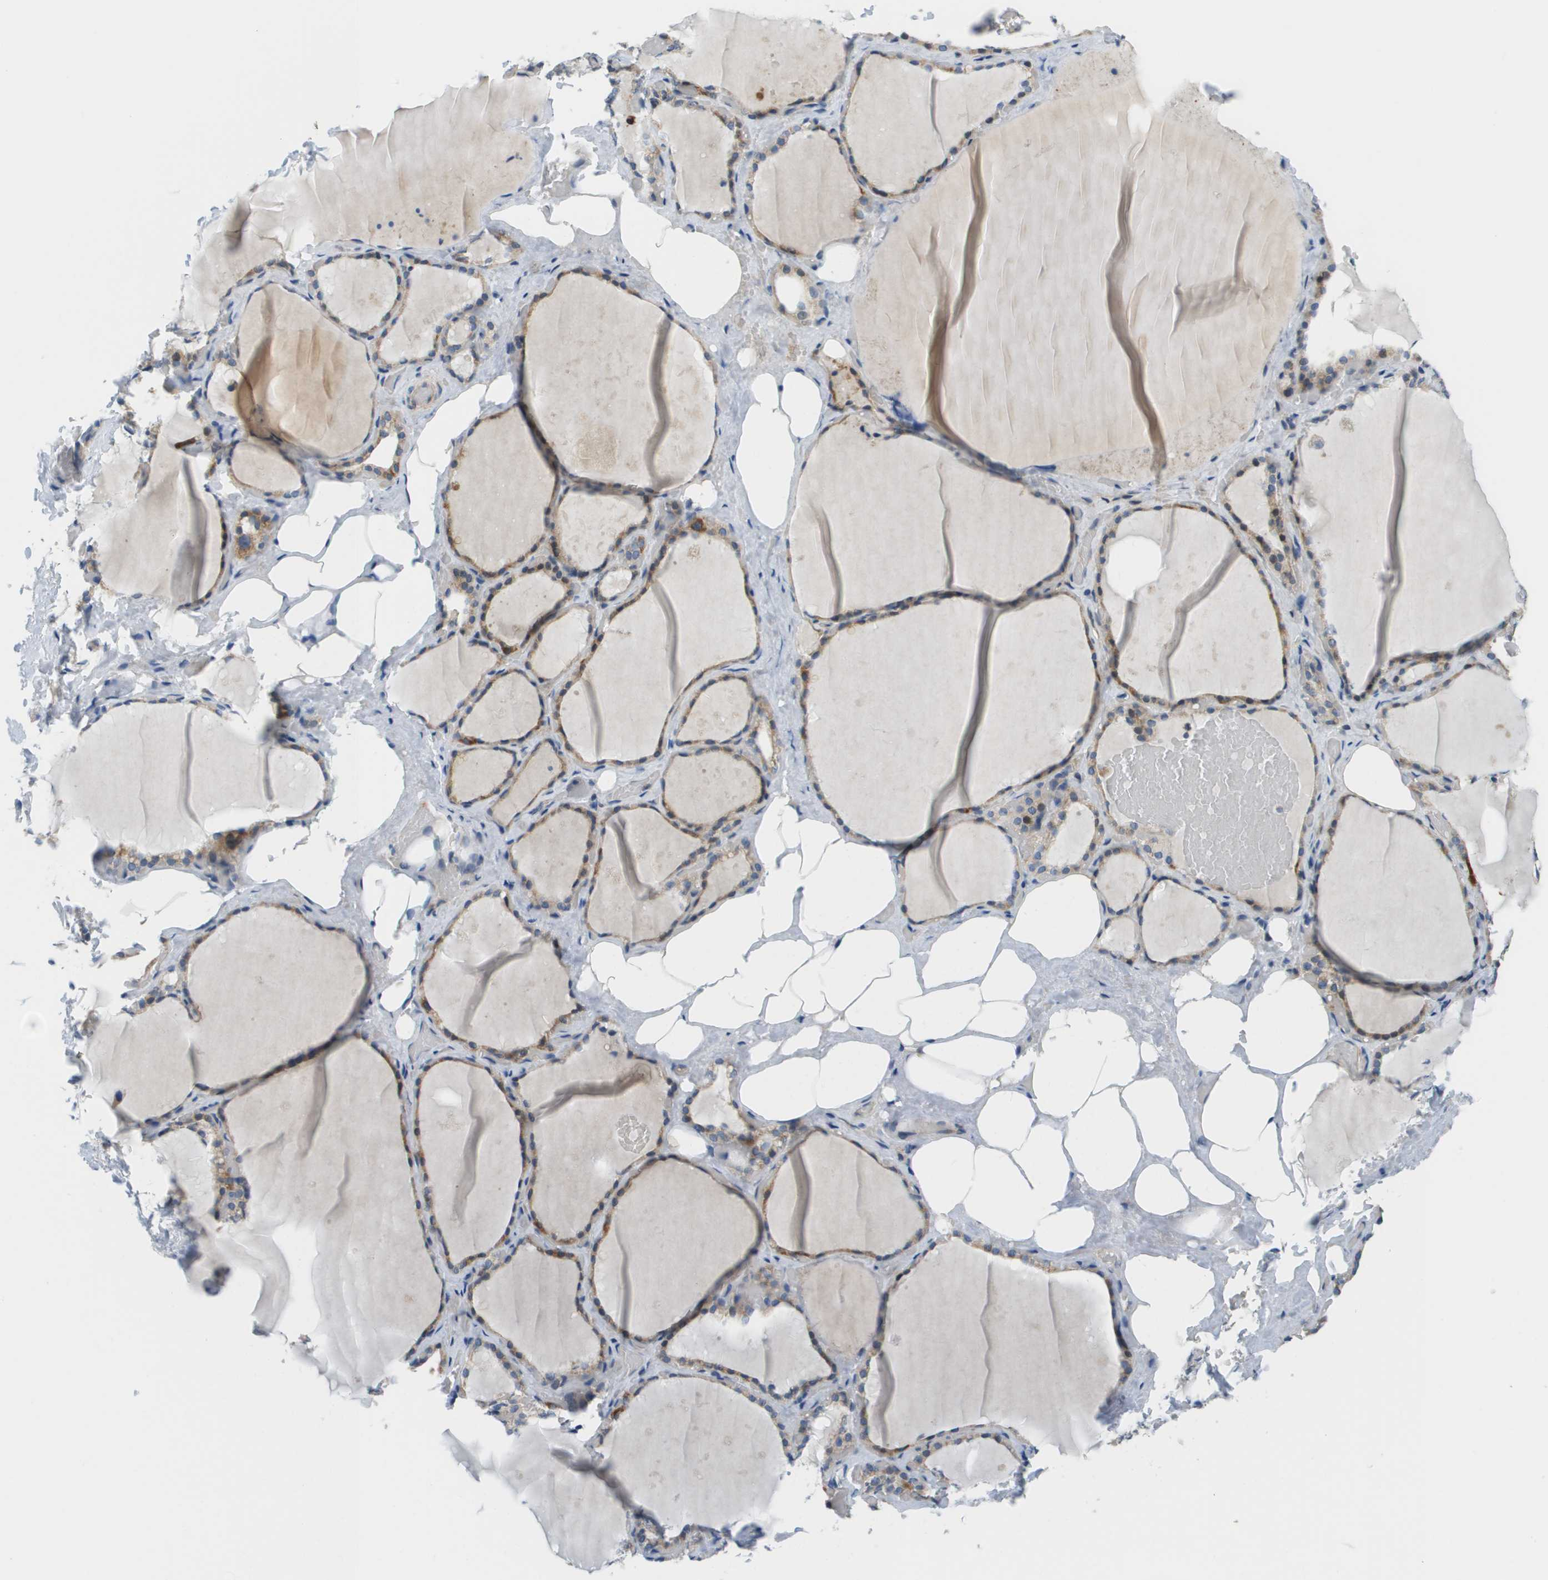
{"staining": {"intensity": "moderate", "quantity": "25%-75%", "location": "cytoplasmic/membranous"}, "tissue": "thyroid gland", "cell_type": "Glandular cells", "image_type": "normal", "snomed": [{"axis": "morphology", "description": "Normal tissue, NOS"}, {"axis": "topography", "description": "Thyroid gland"}], "caption": "Normal thyroid gland was stained to show a protein in brown. There is medium levels of moderate cytoplasmic/membranous positivity in approximately 25%-75% of glandular cells.", "gene": "KRT23", "patient": {"sex": "male", "age": 61}}